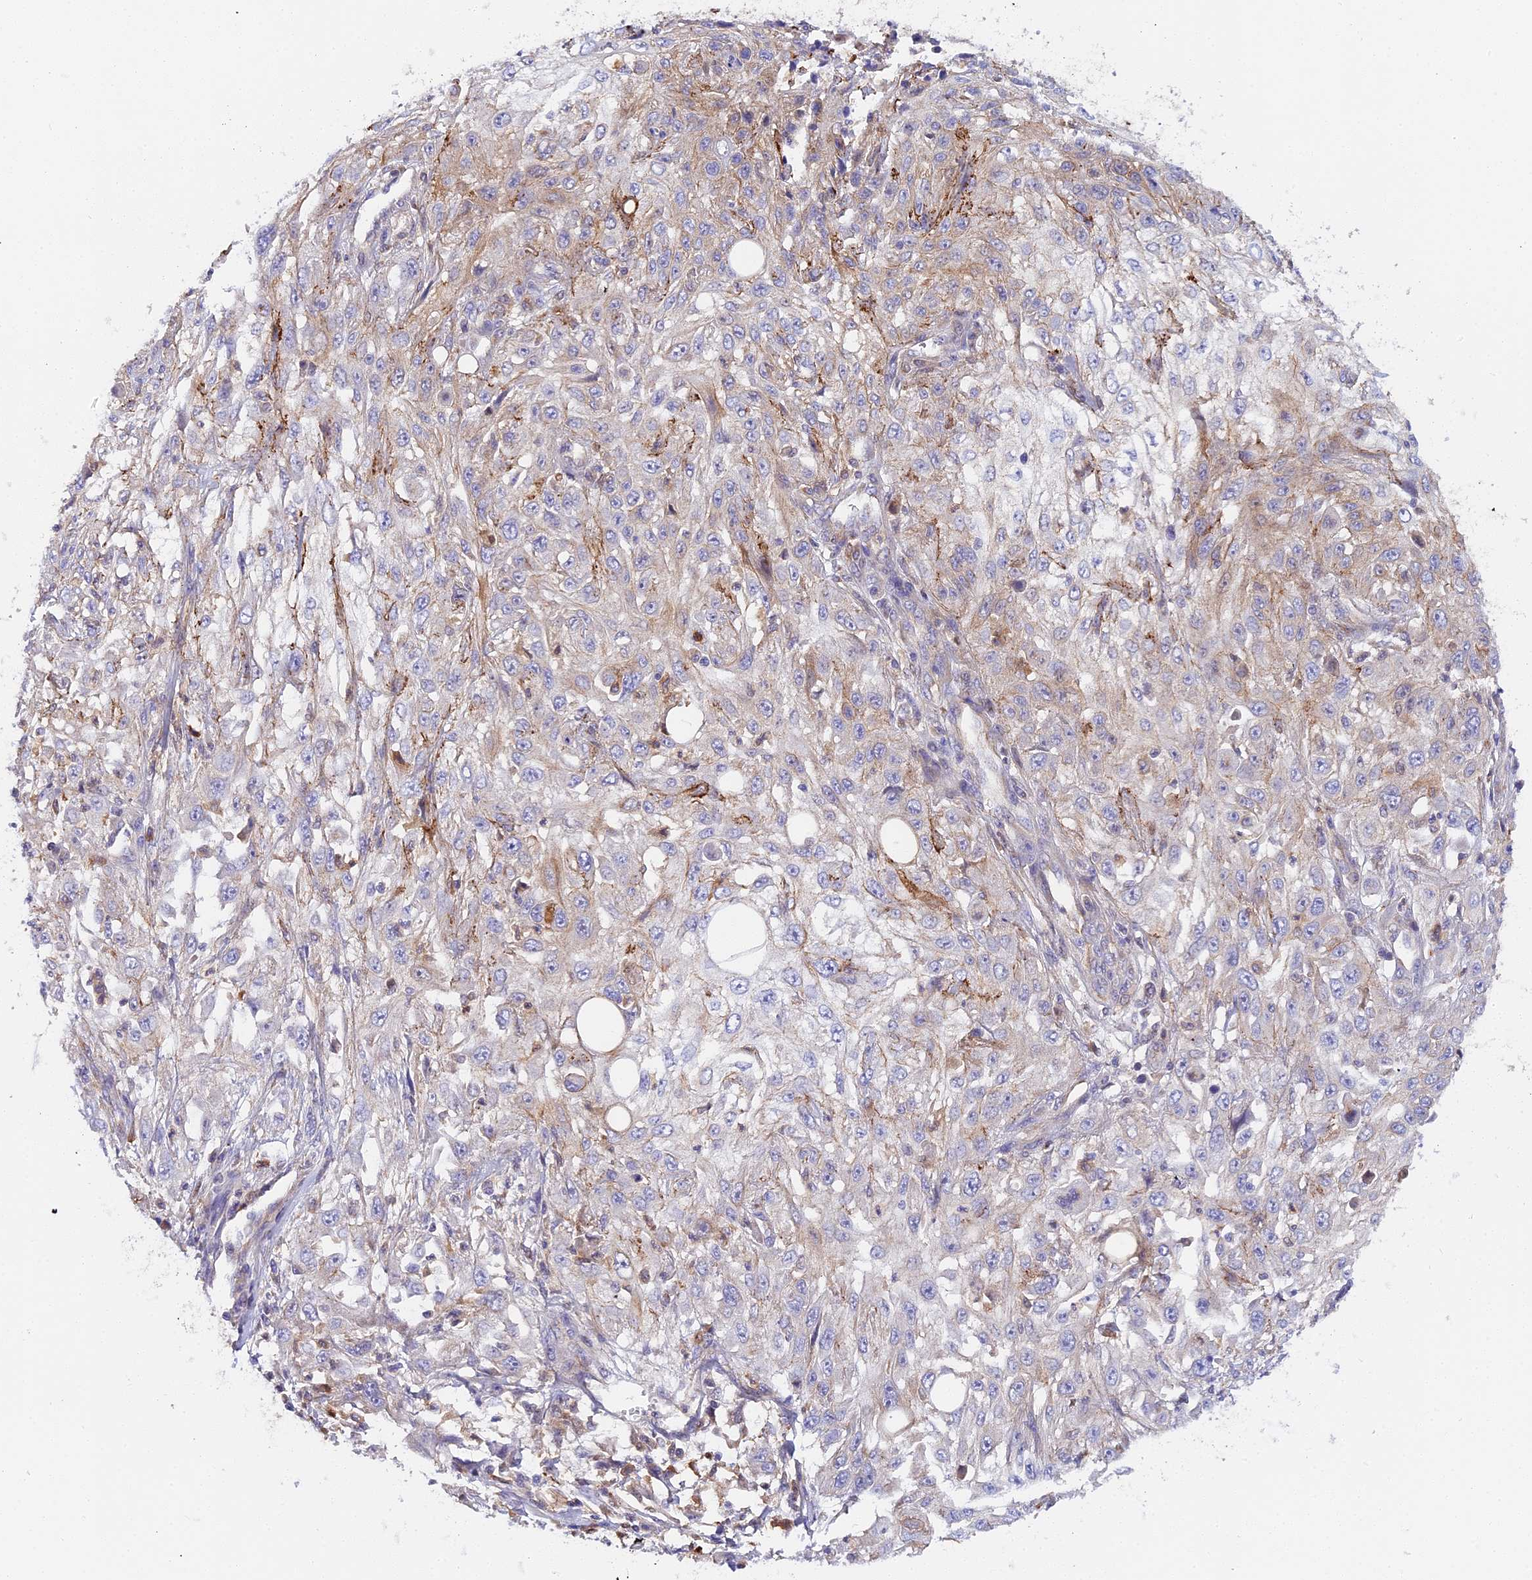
{"staining": {"intensity": "negative", "quantity": "none", "location": "none"}, "tissue": "skin cancer", "cell_type": "Tumor cells", "image_type": "cancer", "snomed": [{"axis": "morphology", "description": "Squamous cell carcinoma, NOS"}, {"axis": "topography", "description": "Skin"}], "caption": "A histopathology image of skin squamous cell carcinoma stained for a protein exhibits no brown staining in tumor cells. (Immunohistochemistry, brightfield microscopy, high magnification).", "gene": "KATNB1", "patient": {"sex": "male", "age": 75}}